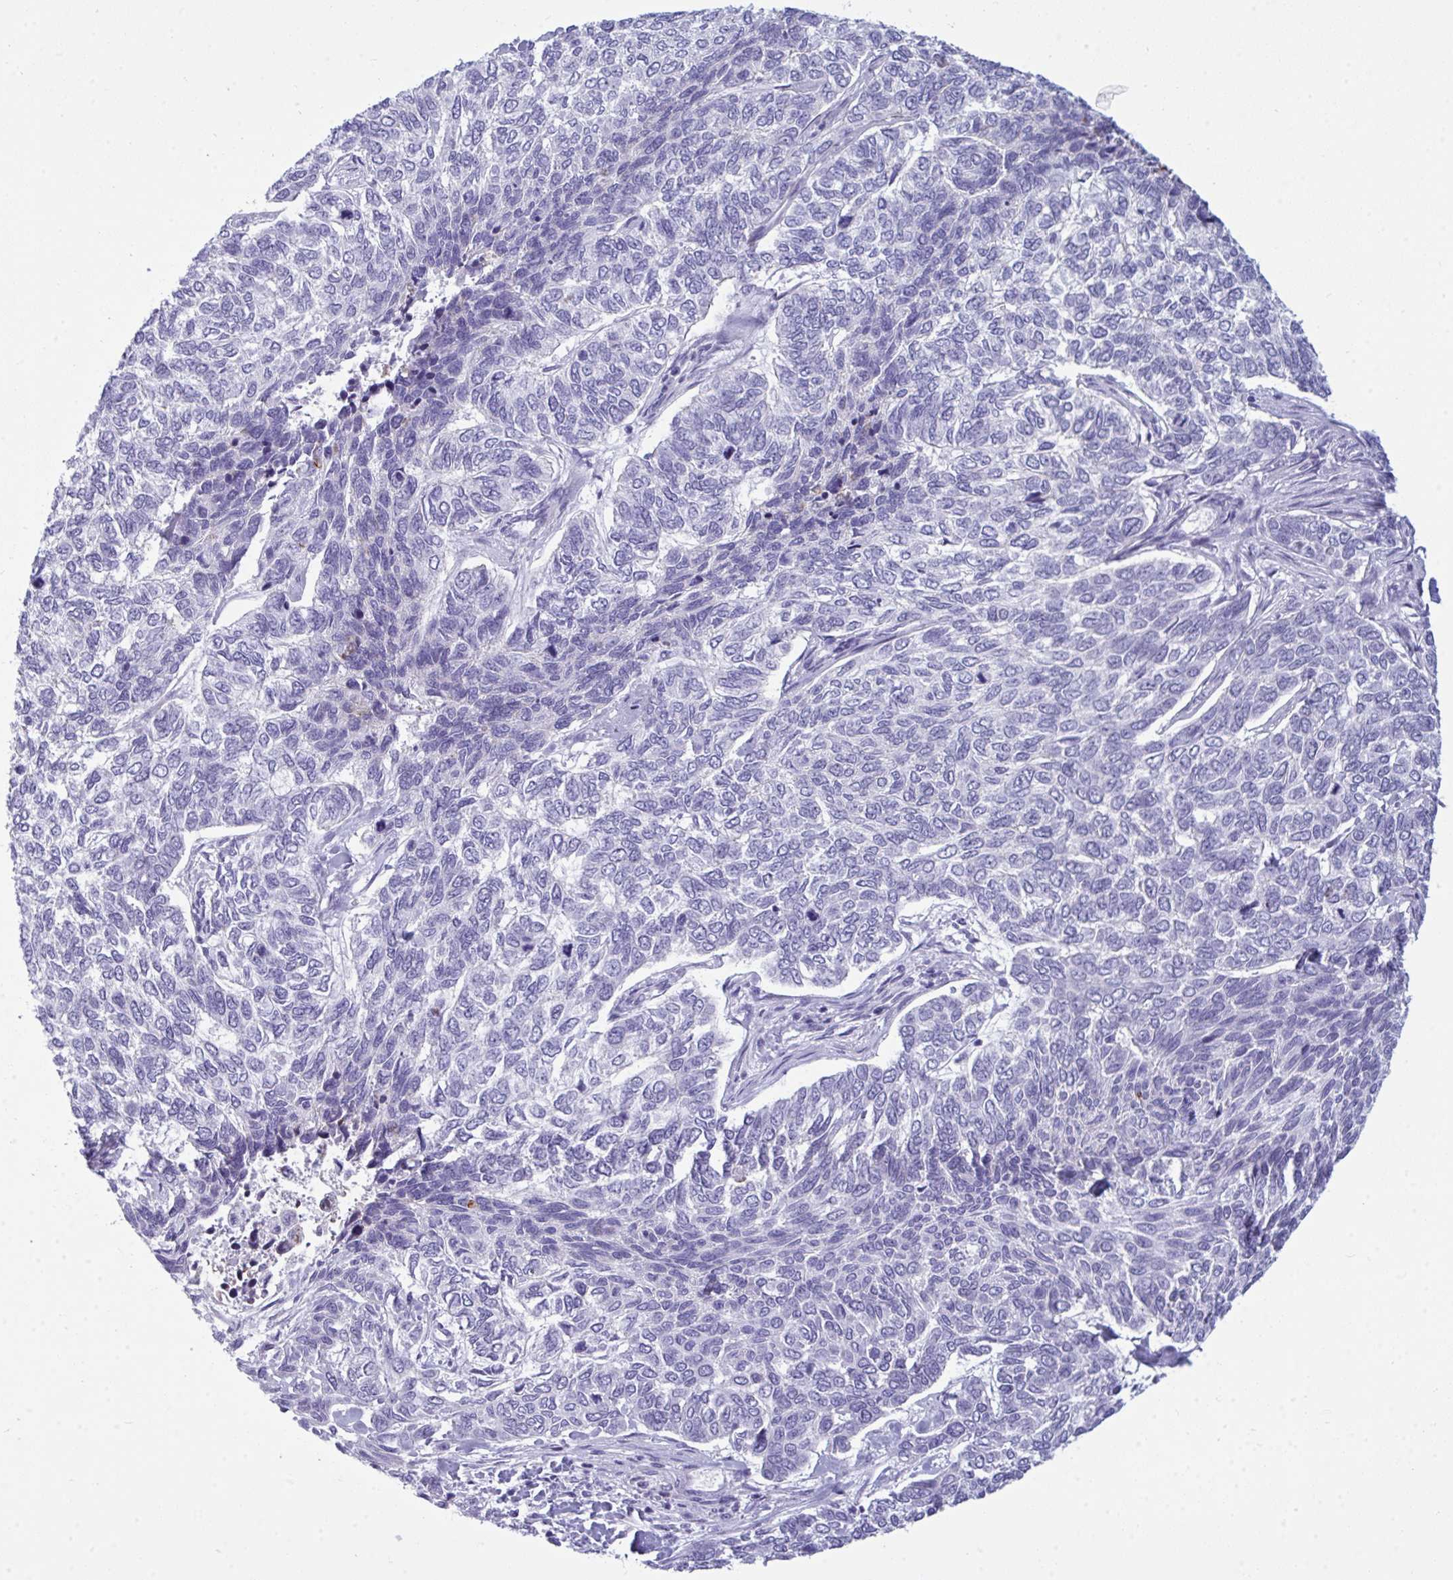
{"staining": {"intensity": "negative", "quantity": "none", "location": "none"}, "tissue": "skin cancer", "cell_type": "Tumor cells", "image_type": "cancer", "snomed": [{"axis": "morphology", "description": "Basal cell carcinoma"}, {"axis": "topography", "description": "Skin"}], "caption": "A high-resolution image shows immunohistochemistry staining of skin cancer, which shows no significant positivity in tumor cells.", "gene": "MYH10", "patient": {"sex": "female", "age": 65}}